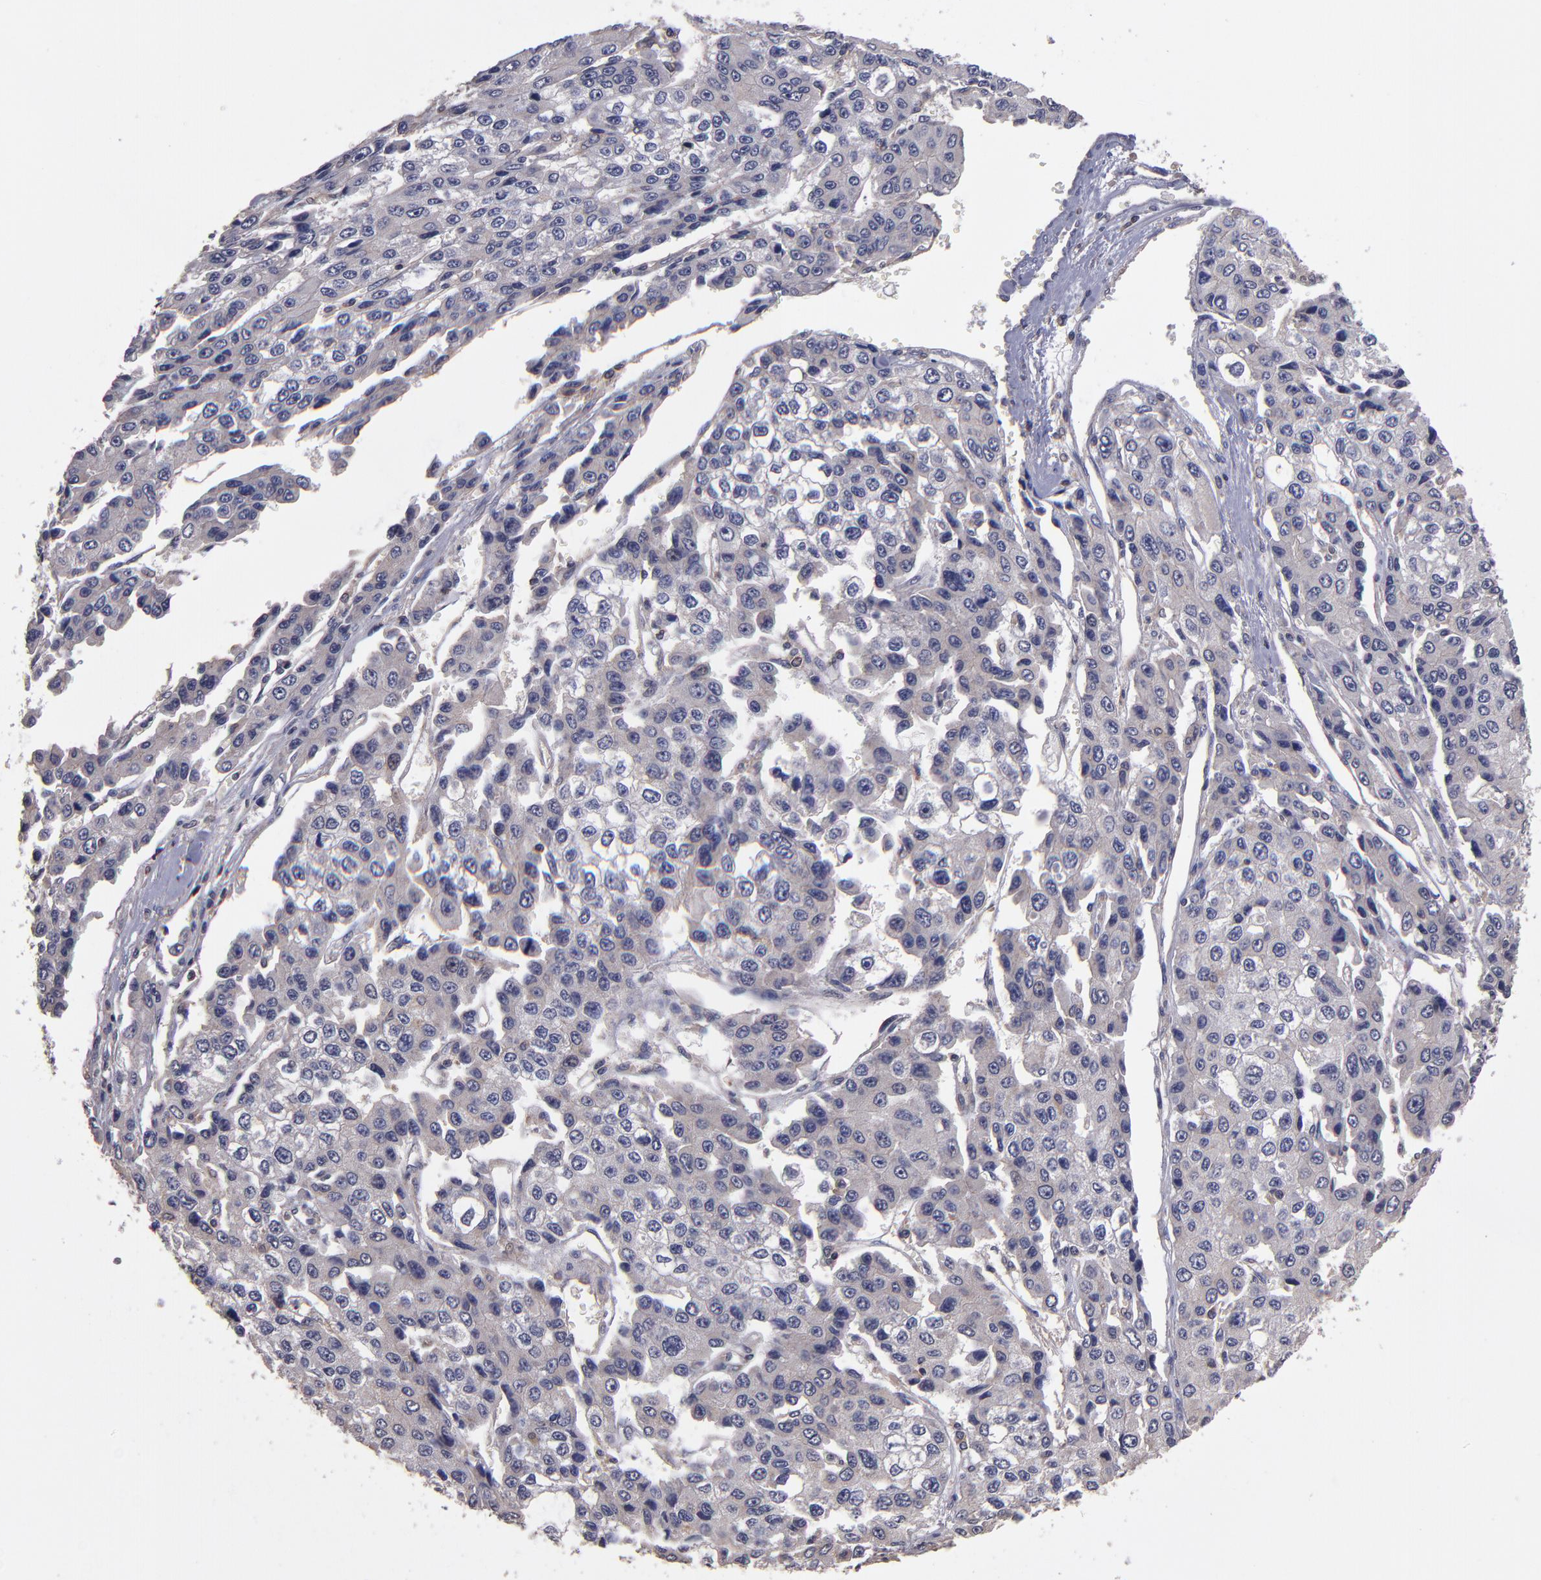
{"staining": {"intensity": "weak", "quantity": "<25%", "location": "cytoplasmic/membranous"}, "tissue": "liver cancer", "cell_type": "Tumor cells", "image_type": "cancer", "snomed": [{"axis": "morphology", "description": "Carcinoma, Hepatocellular, NOS"}, {"axis": "topography", "description": "Liver"}], "caption": "High magnification brightfield microscopy of liver hepatocellular carcinoma stained with DAB (brown) and counterstained with hematoxylin (blue): tumor cells show no significant staining. Brightfield microscopy of immunohistochemistry stained with DAB (brown) and hematoxylin (blue), captured at high magnification.", "gene": "NF2", "patient": {"sex": "female", "age": 66}}